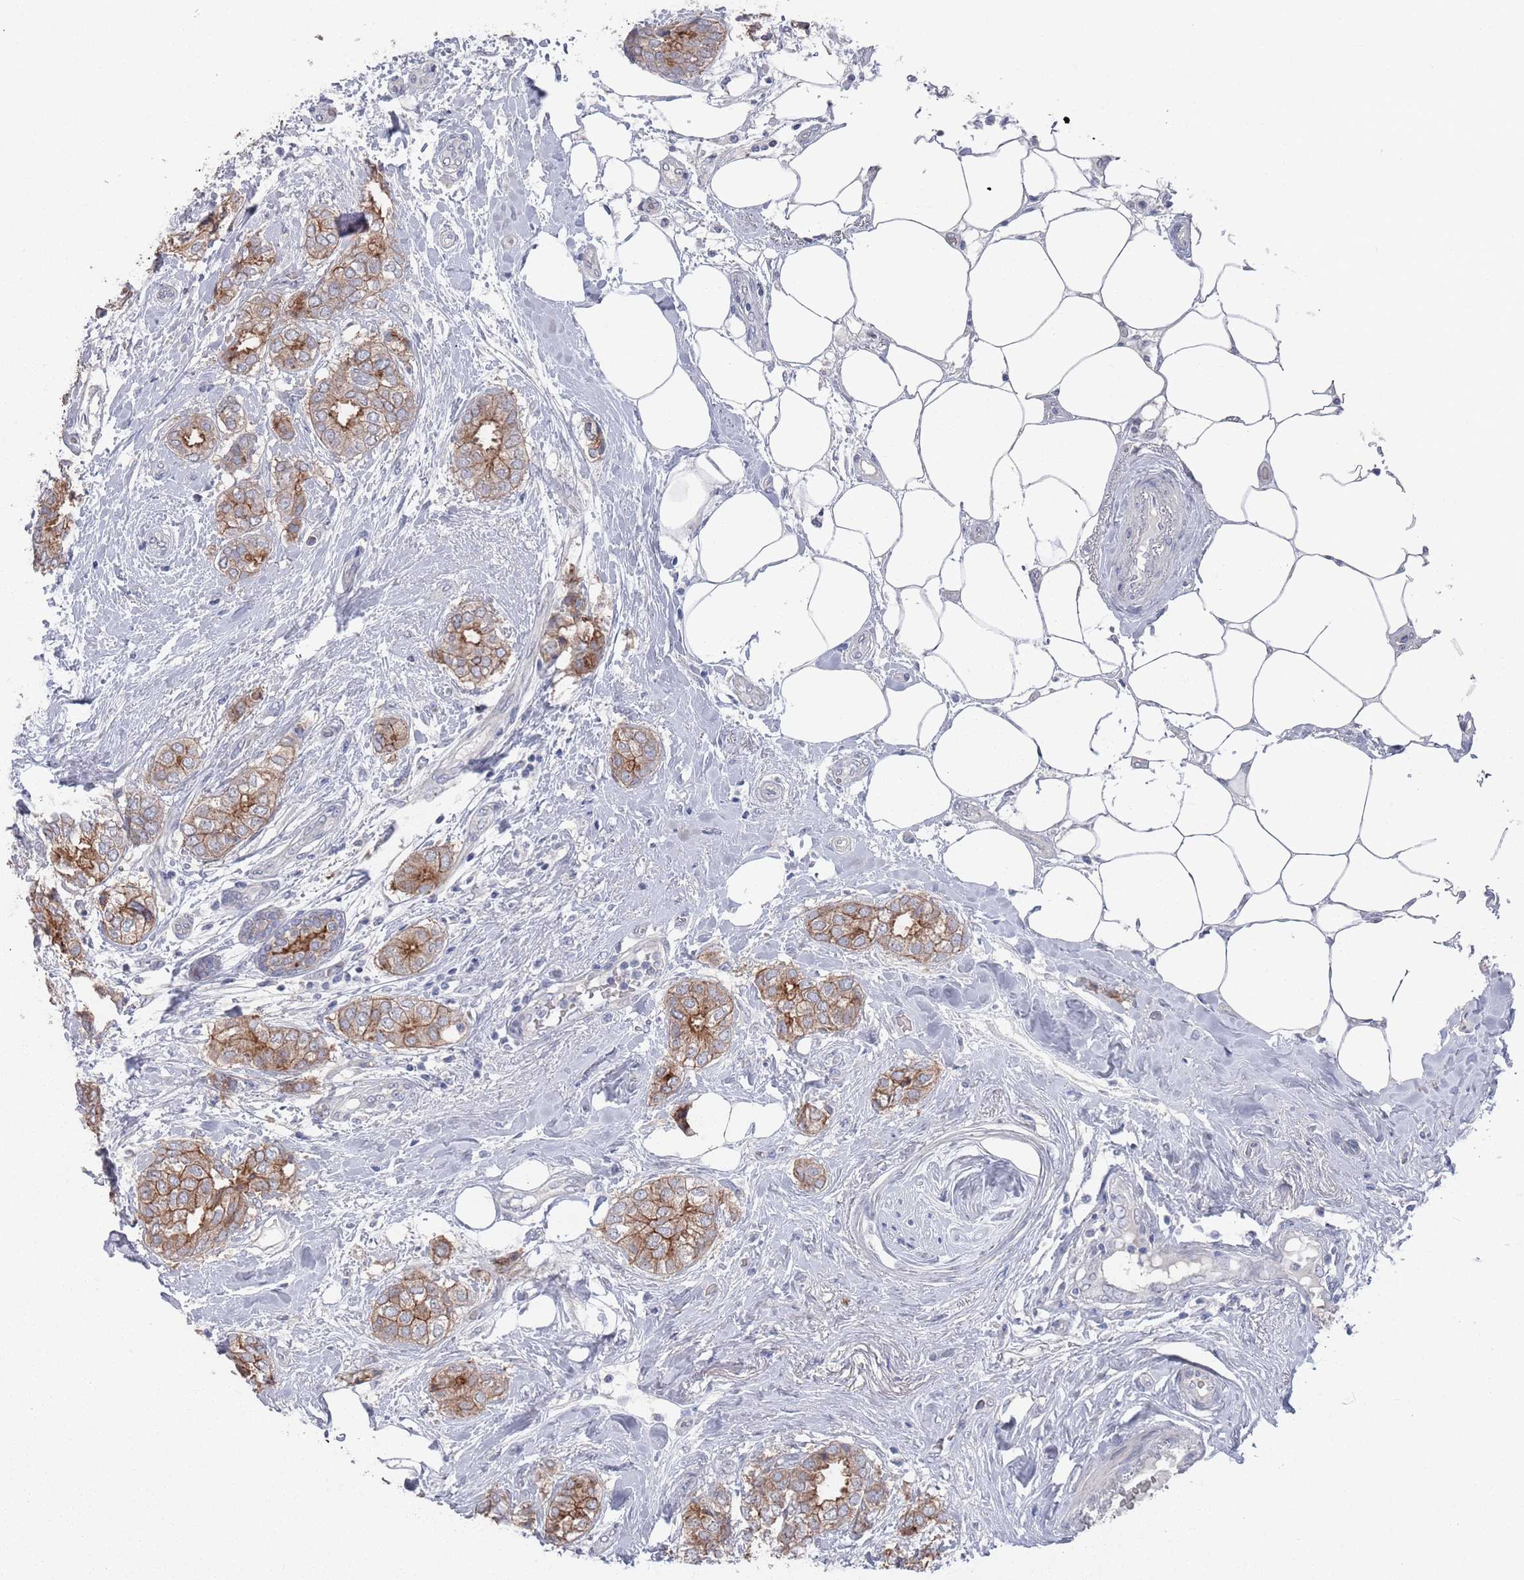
{"staining": {"intensity": "moderate", "quantity": ">75%", "location": "cytoplasmic/membranous"}, "tissue": "breast cancer", "cell_type": "Tumor cells", "image_type": "cancer", "snomed": [{"axis": "morphology", "description": "Duct carcinoma"}, {"axis": "topography", "description": "Breast"}], "caption": "Protein staining by immunohistochemistry (IHC) exhibits moderate cytoplasmic/membranous positivity in approximately >75% of tumor cells in intraductal carcinoma (breast).", "gene": "PROM2", "patient": {"sex": "female", "age": 73}}